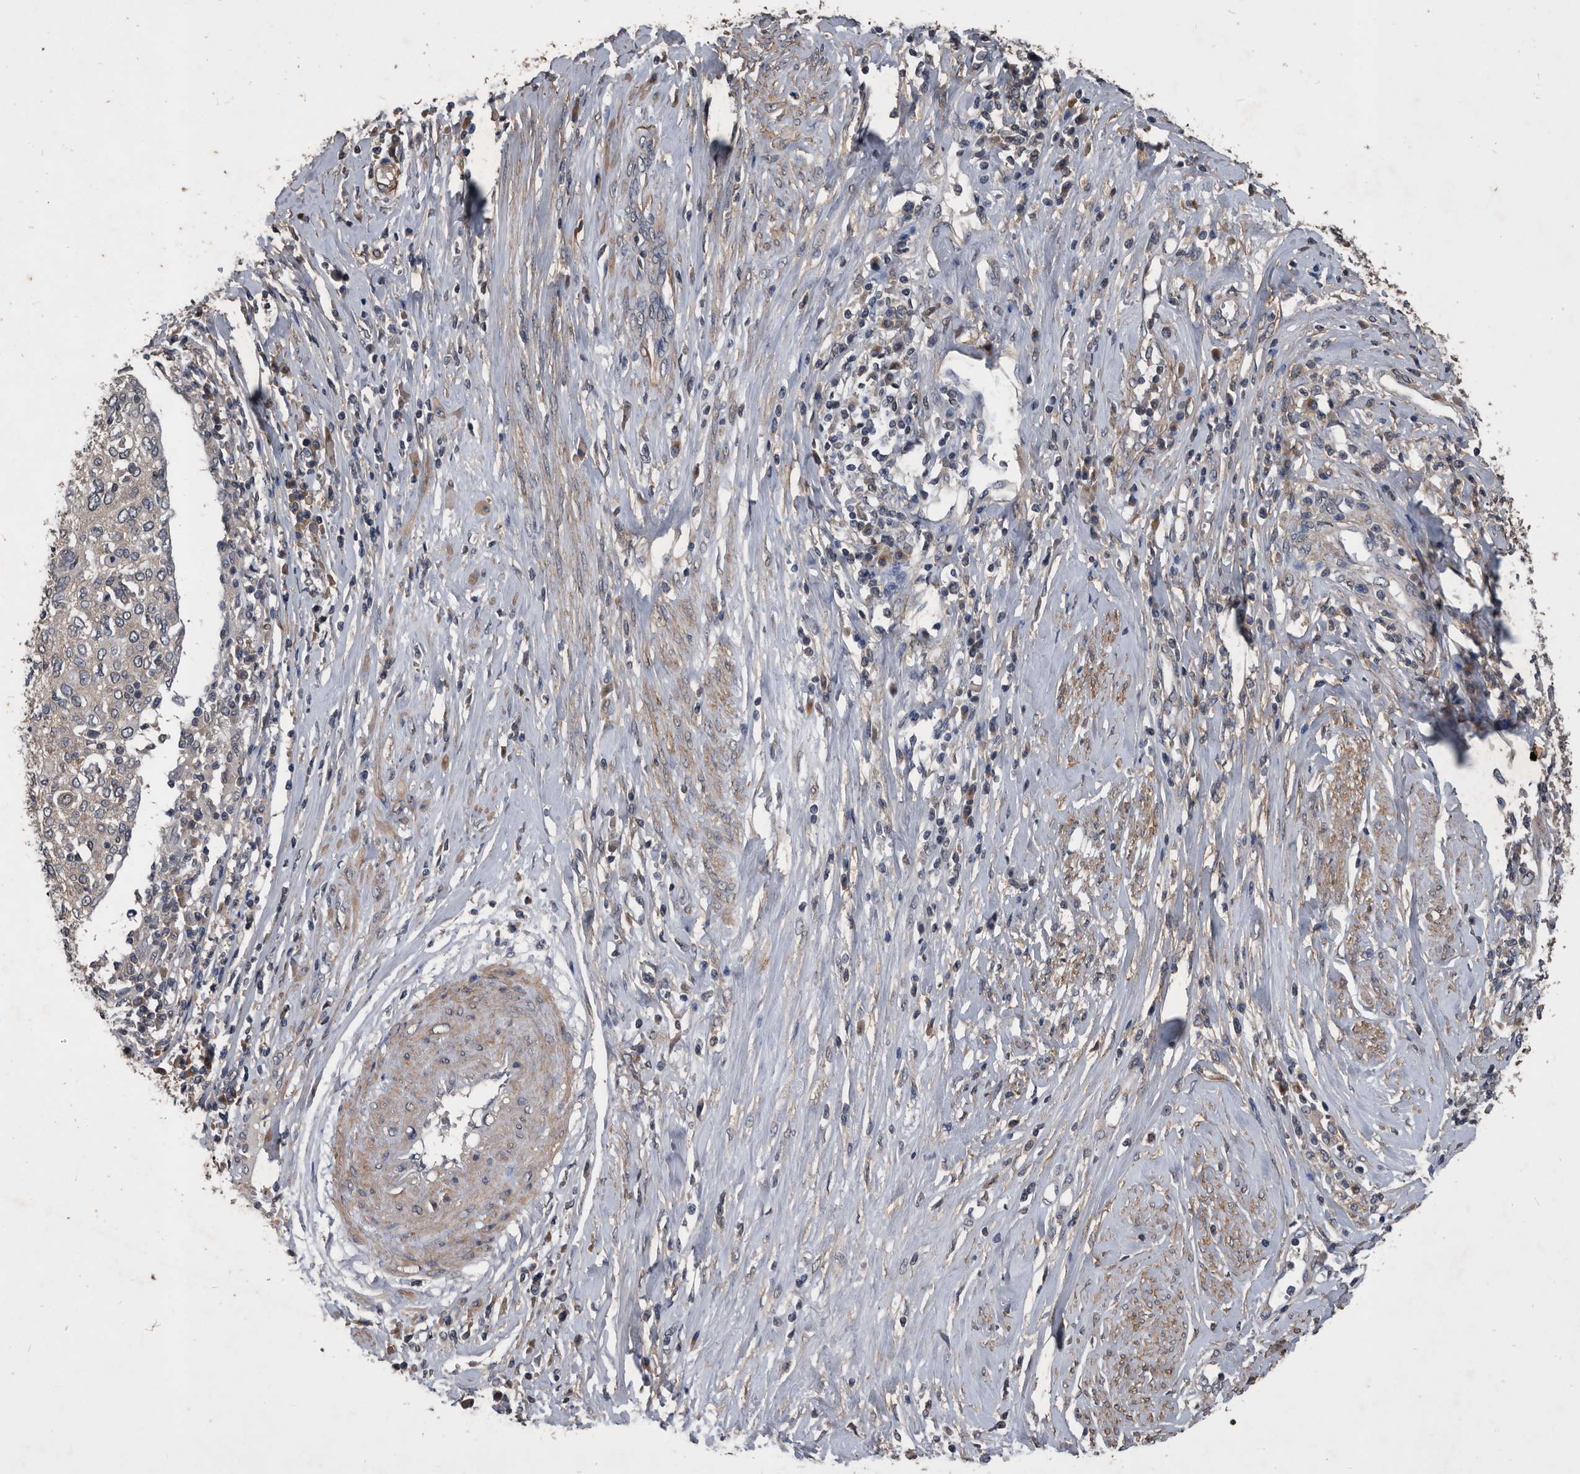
{"staining": {"intensity": "negative", "quantity": "none", "location": "none"}, "tissue": "cervical cancer", "cell_type": "Tumor cells", "image_type": "cancer", "snomed": [{"axis": "morphology", "description": "Squamous cell carcinoma, NOS"}, {"axis": "topography", "description": "Cervix"}], "caption": "This is an IHC photomicrograph of cervical cancer (squamous cell carcinoma). There is no staining in tumor cells.", "gene": "NRBP1", "patient": {"sex": "female", "age": 40}}